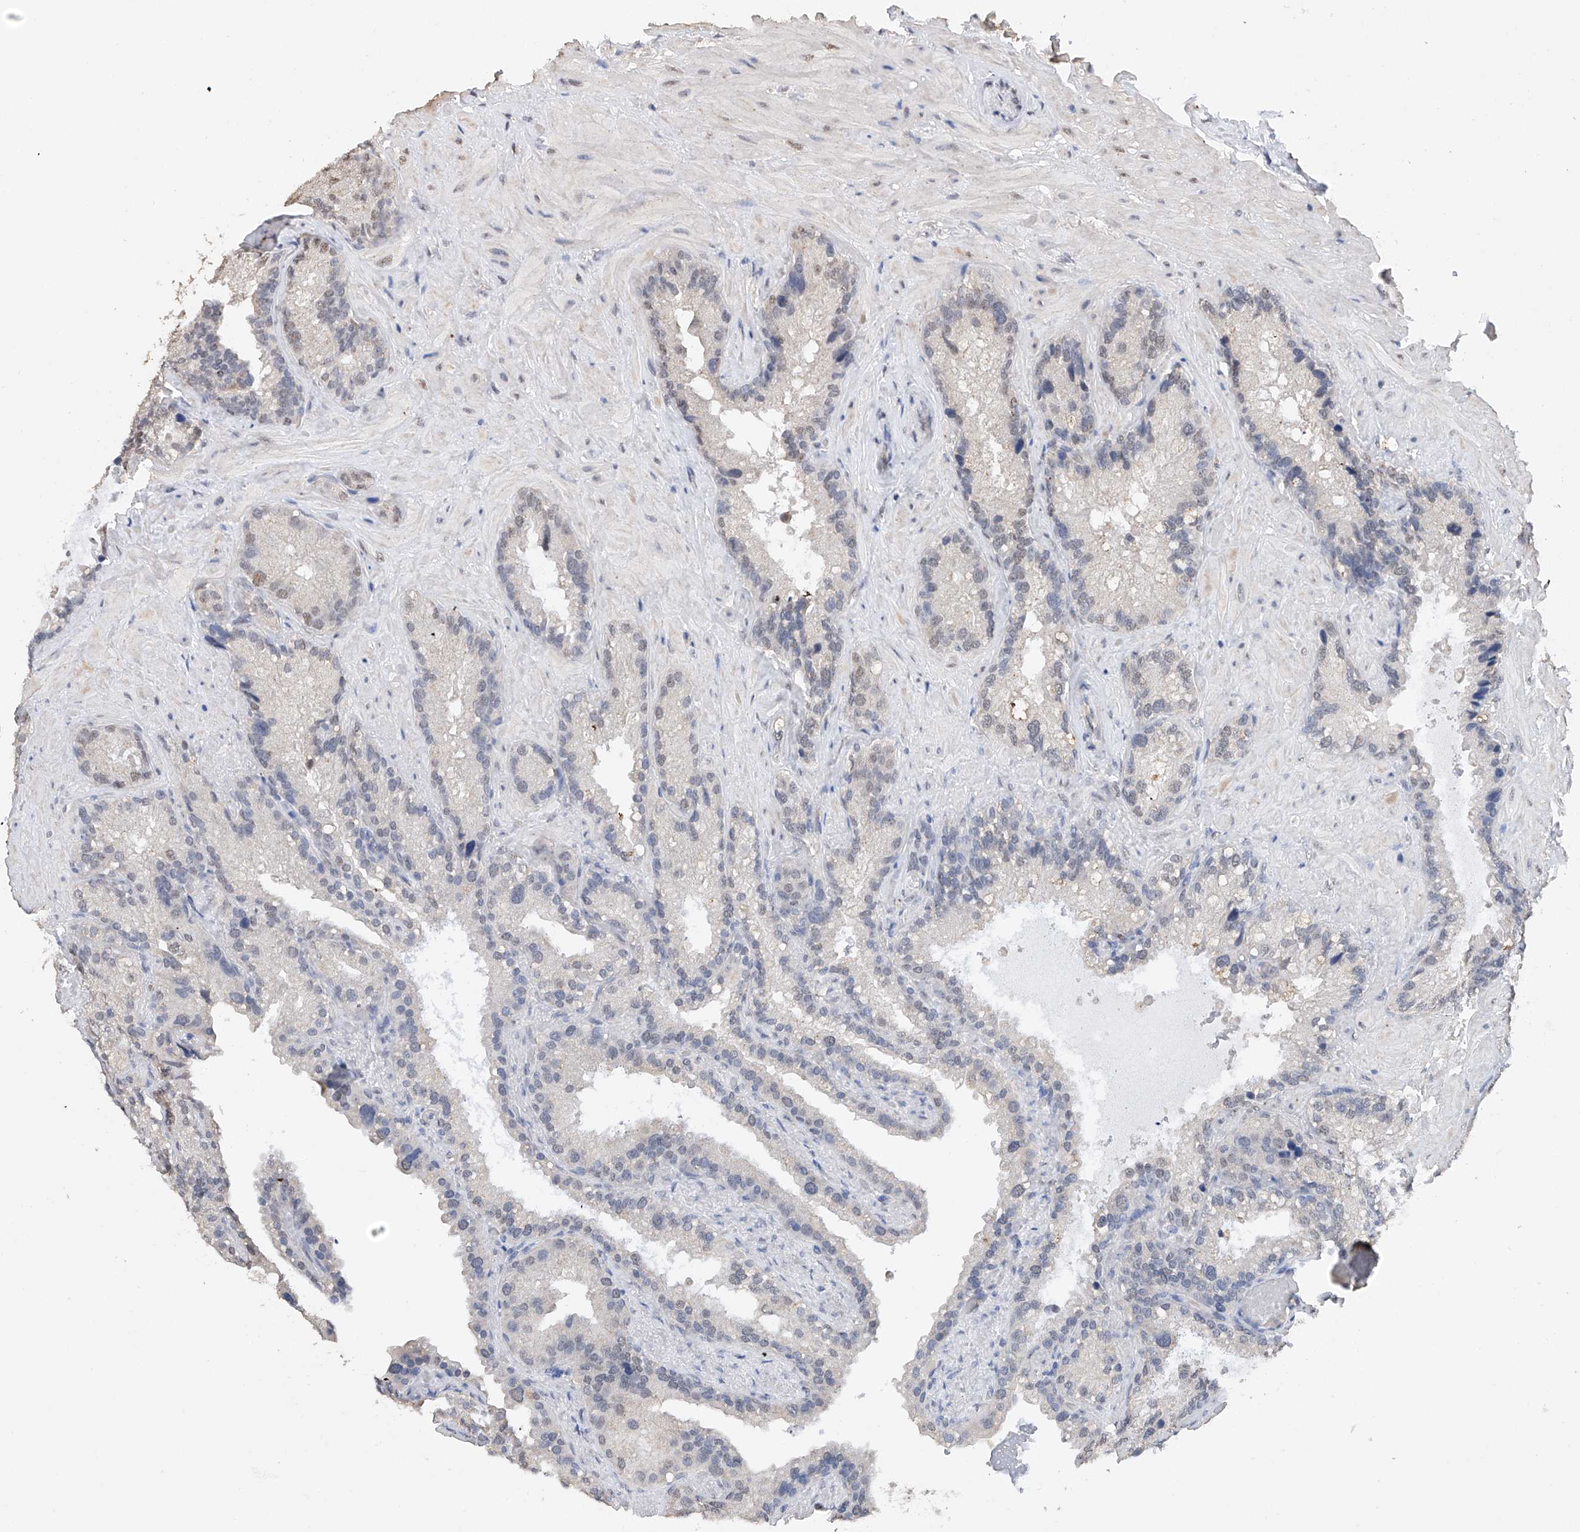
{"staining": {"intensity": "weak", "quantity": "25%-75%", "location": "nuclear"}, "tissue": "seminal vesicle", "cell_type": "Glandular cells", "image_type": "normal", "snomed": [{"axis": "morphology", "description": "Normal tissue, NOS"}, {"axis": "topography", "description": "Prostate"}, {"axis": "topography", "description": "Seminal veicle"}], "caption": "Brown immunohistochemical staining in unremarkable seminal vesicle demonstrates weak nuclear staining in approximately 25%-75% of glandular cells. The staining was performed using DAB (3,3'-diaminobenzidine) to visualize the protein expression in brown, while the nuclei were stained in blue with hematoxylin (Magnification: 20x).", "gene": "DMAP1", "patient": {"sex": "male", "age": 68}}